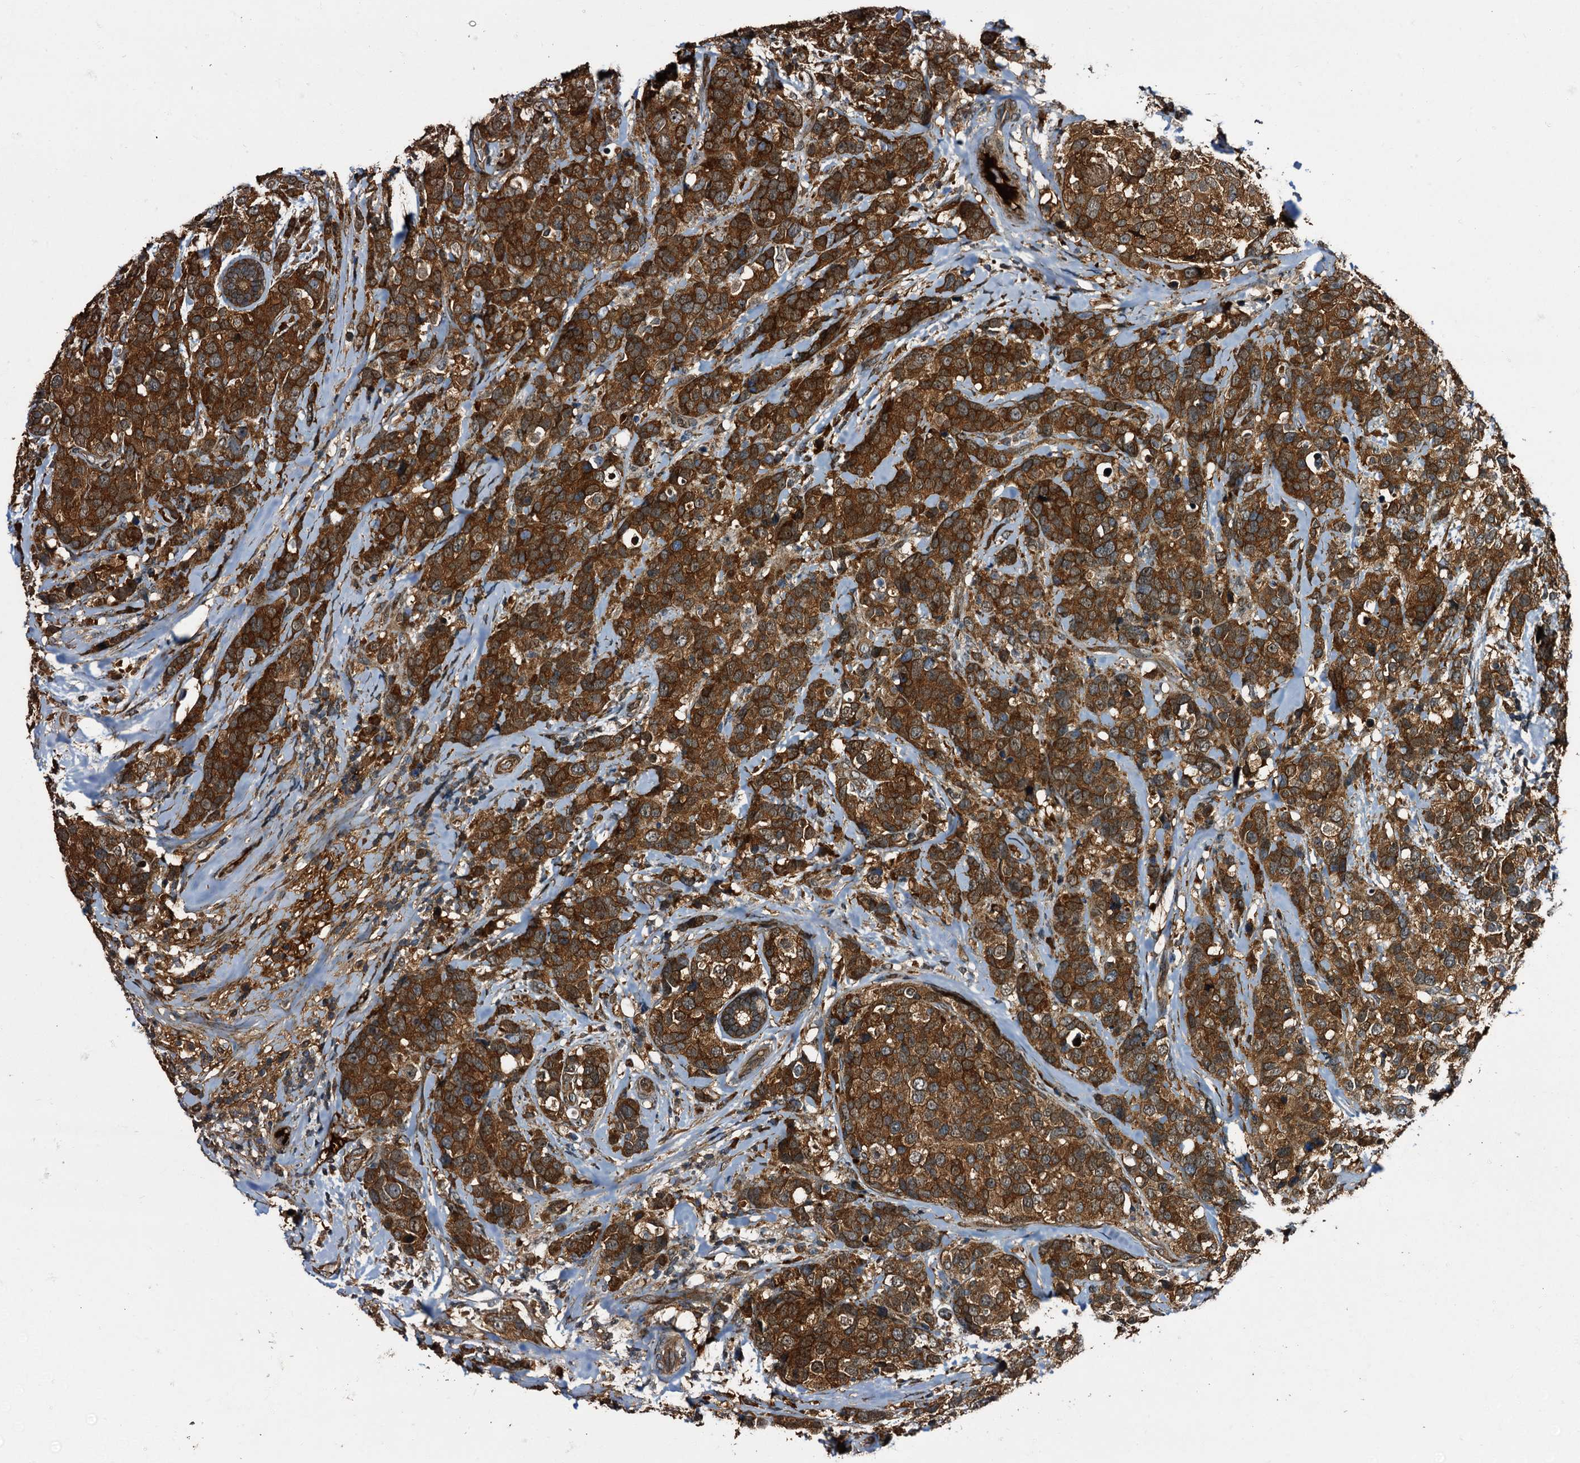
{"staining": {"intensity": "strong", "quantity": ">75%", "location": "cytoplasmic/membranous"}, "tissue": "breast cancer", "cell_type": "Tumor cells", "image_type": "cancer", "snomed": [{"axis": "morphology", "description": "Lobular carcinoma"}, {"axis": "topography", "description": "Breast"}], "caption": "Protein expression analysis of human breast cancer reveals strong cytoplasmic/membranous positivity in approximately >75% of tumor cells.", "gene": "PEX5", "patient": {"sex": "female", "age": 59}}